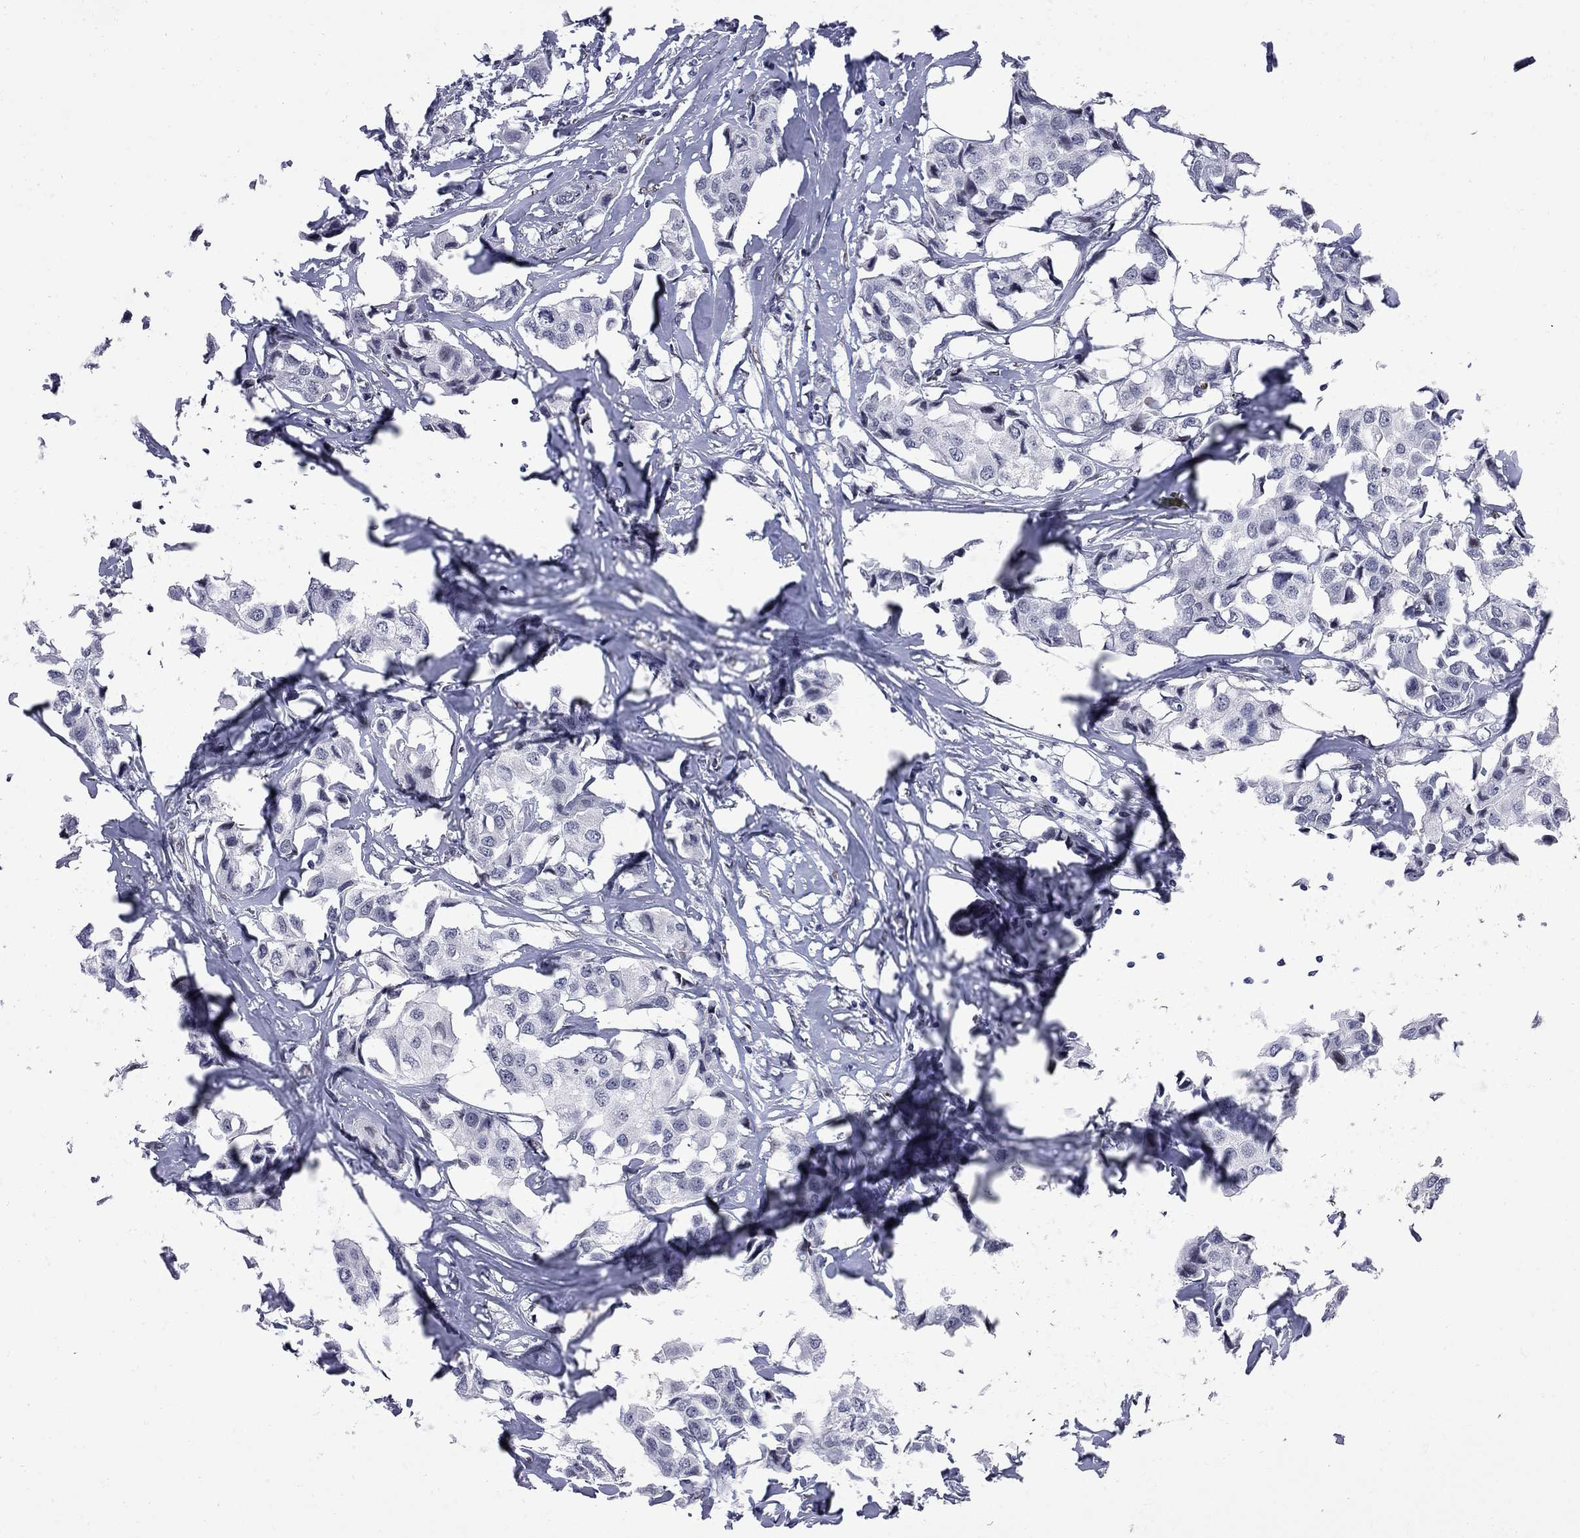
{"staining": {"intensity": "negative", "quantity": "none", "location": "none"}, "tissue": "breast cancer", "cell_type": "Tumor cells", "image_type": "cancer", "snomed": [{"axis": "morphology", "description": "Duct carcinoma"}, {"axis": "topography", "description": "Breast"}], "caption": "High magnification brightfield microscopy of breast invasive ductal carcinoma stained with DAB (3,3'-diaminobenzidine) (brown) and counterstained with hematoxylin (blue): tumor cells show no significant expression. (Brightfield microscopy of DAB (3,3'-diaminobenzidine) immunohistochemistry (IHC) at high magnification).", "gene": "ZBTB47", "patient": {"sex": "female", "age": 80}}